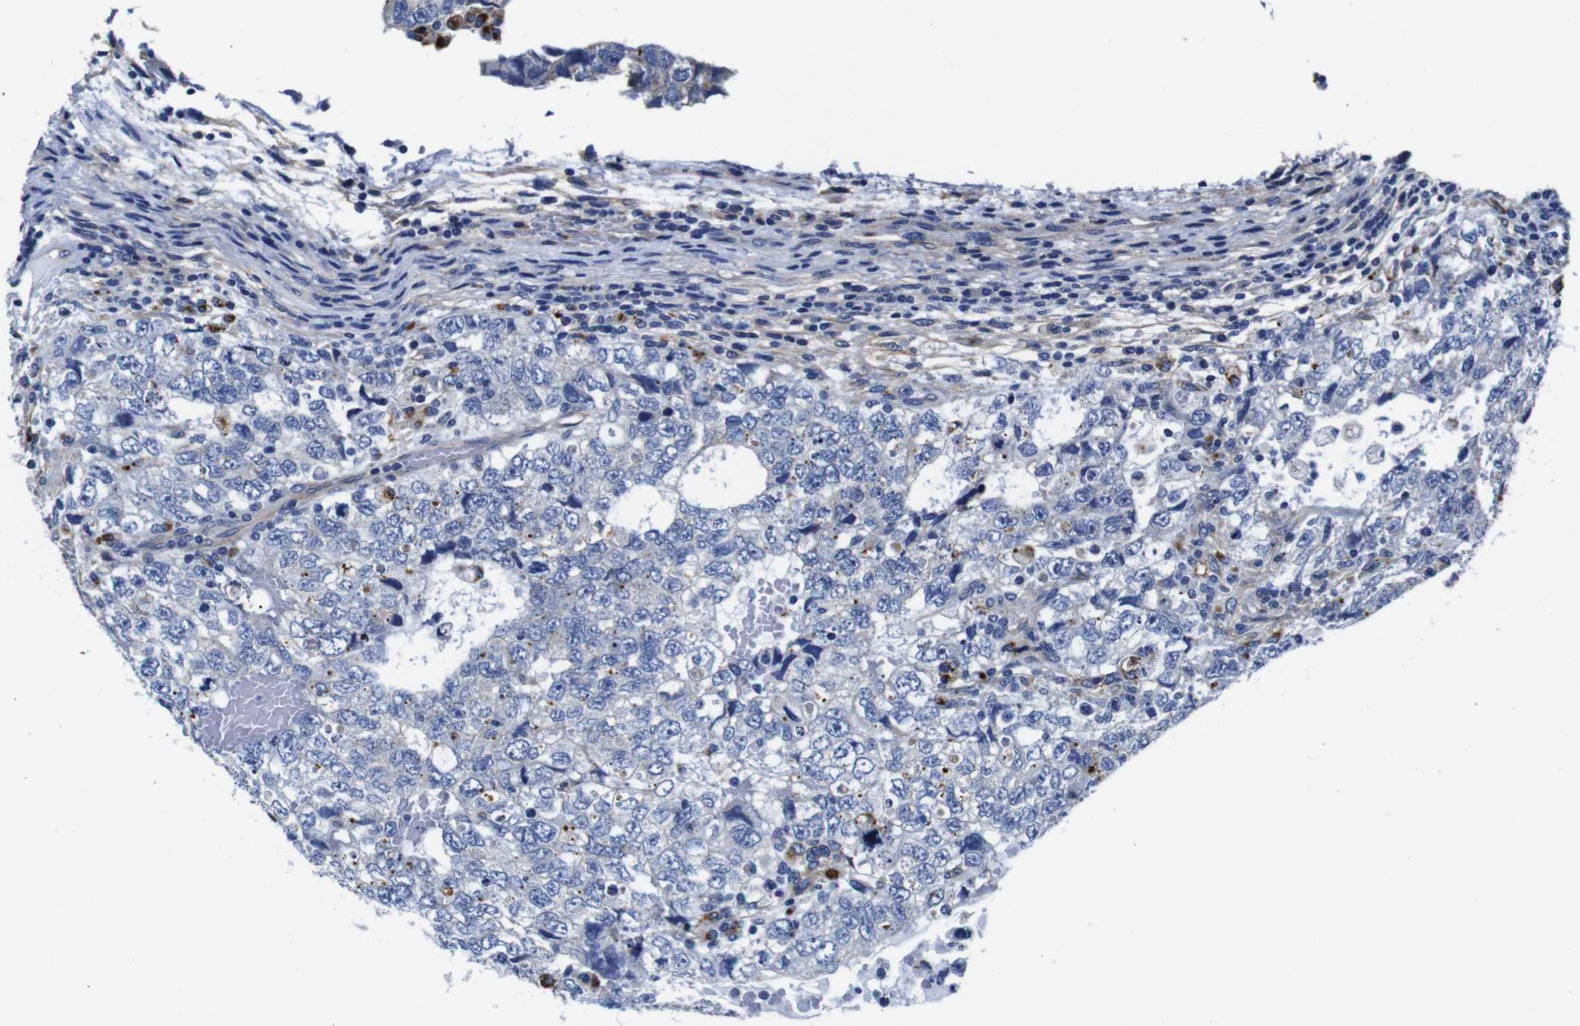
{"staining": {"intensity": "negative", "quantity": "none", "location": "none"}, "tissue": "testis cancer", "cell_type": "Tumor cells", "image_type": "cancer", "snomed": [{"axis": "morphology", "description": "Carcinoma, Embryonal, NOS"}, {"axis": "topography", "description": "Testis"}], "caption": "An image of human testis embryonal carcinoma is negative for staining in tumor cells. (Brightfield microscopy of DAB (3,3'-diaminobenzidine) immunohistochemistry at high magnification).", "gene": "GIMAP2", "patient": {"sex": "male", "age": 36}}